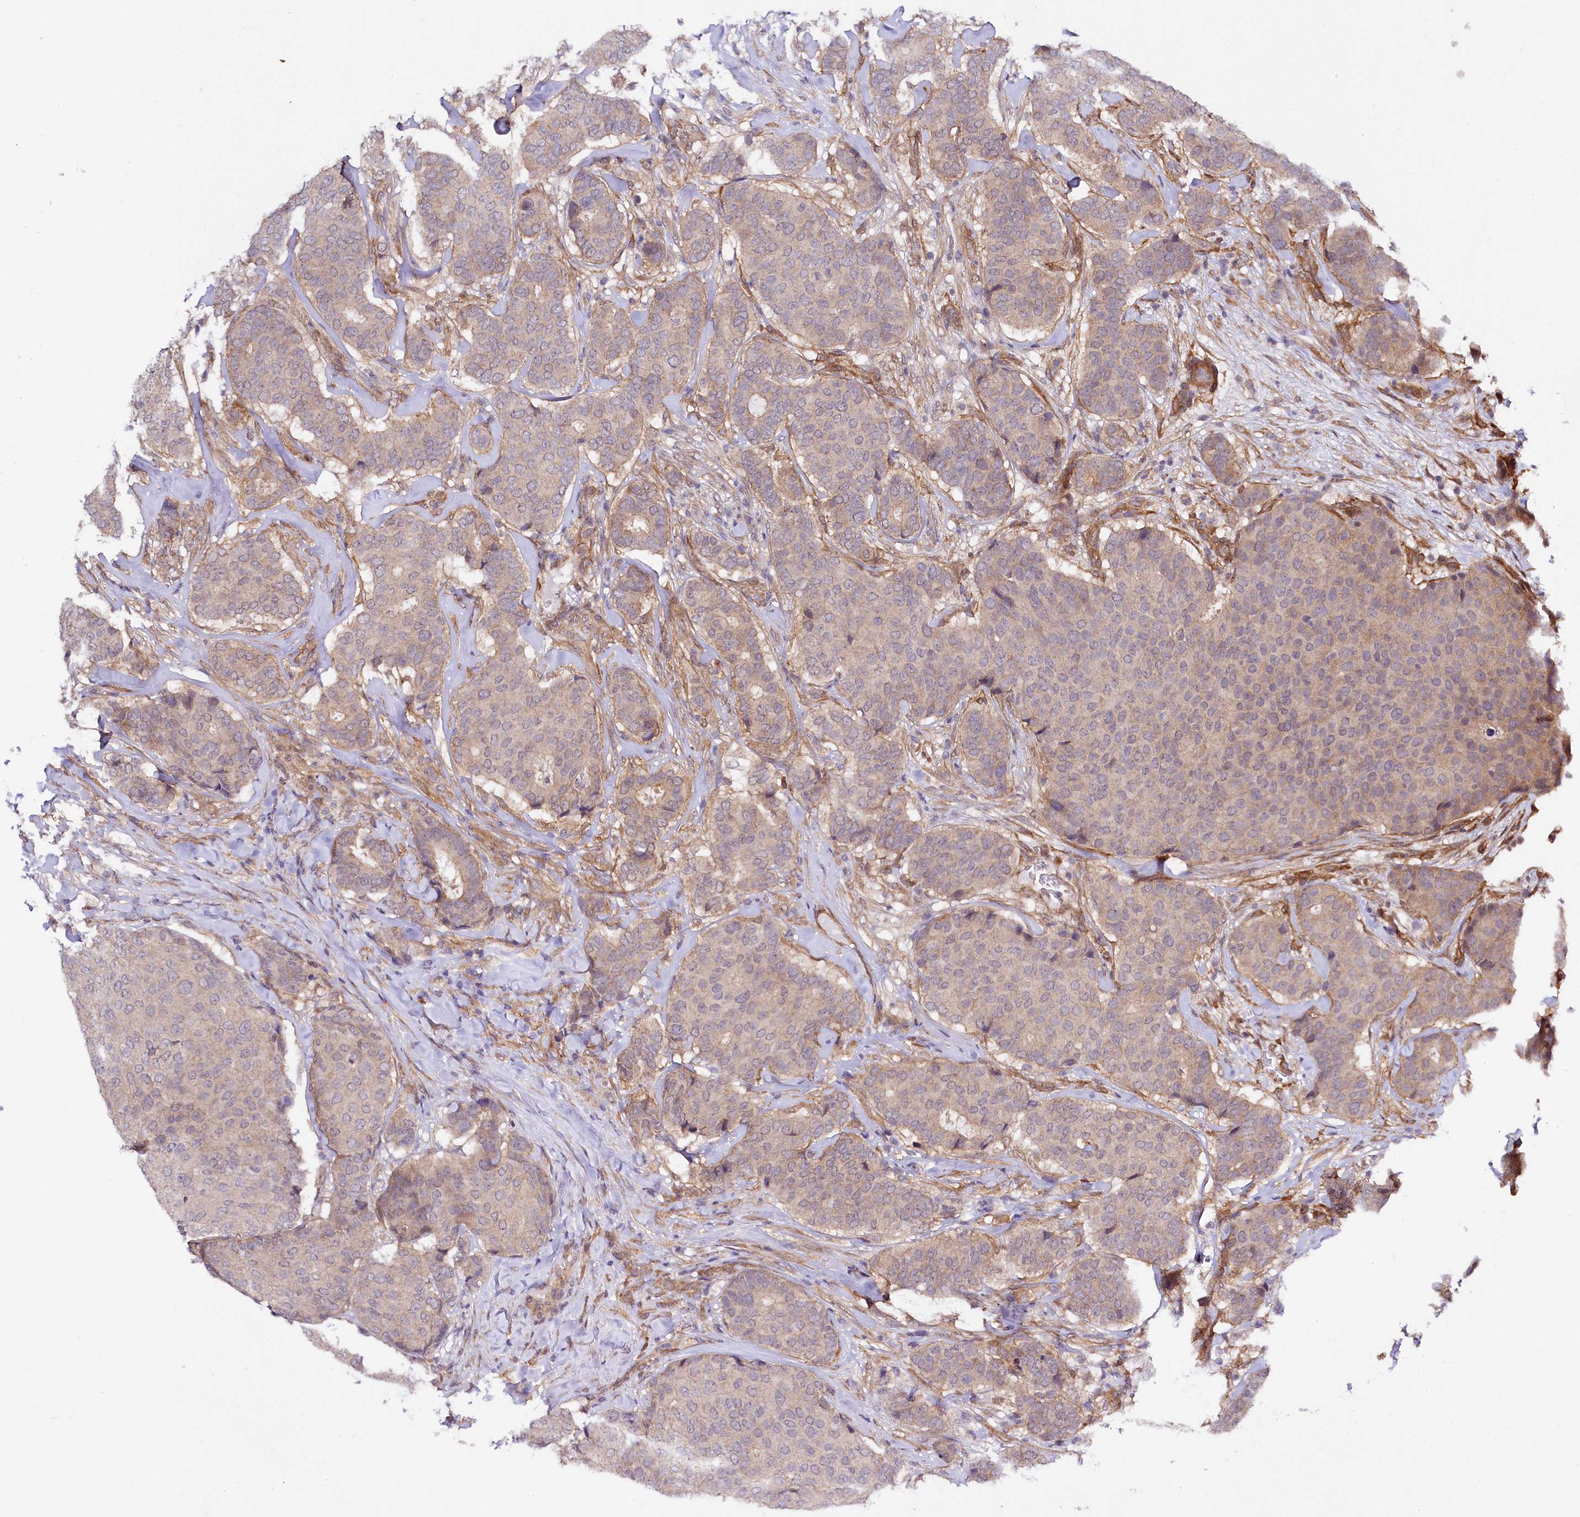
{"staining": {"intensity": "weak", "quantity": "<25%", "location": "cytoplasmic/membranous"}, "tissue": "breast cancer", "cell_type": "Tumor cells", "image_type": "cancer", "snomed": [{"axis": "morphology", "description": "Duct carcinoma"}, {"axis": "topography", "description": "Breast"}], "caption": "Immunohistochemistry (IHC) micrograph of human infiltrating ductal carcinoma (breast) stained for a protein (brown), which reveals no positivity in tumor cells.", "gene": "PHLDB1", "patient": {"sex": "female", "age": 75}}